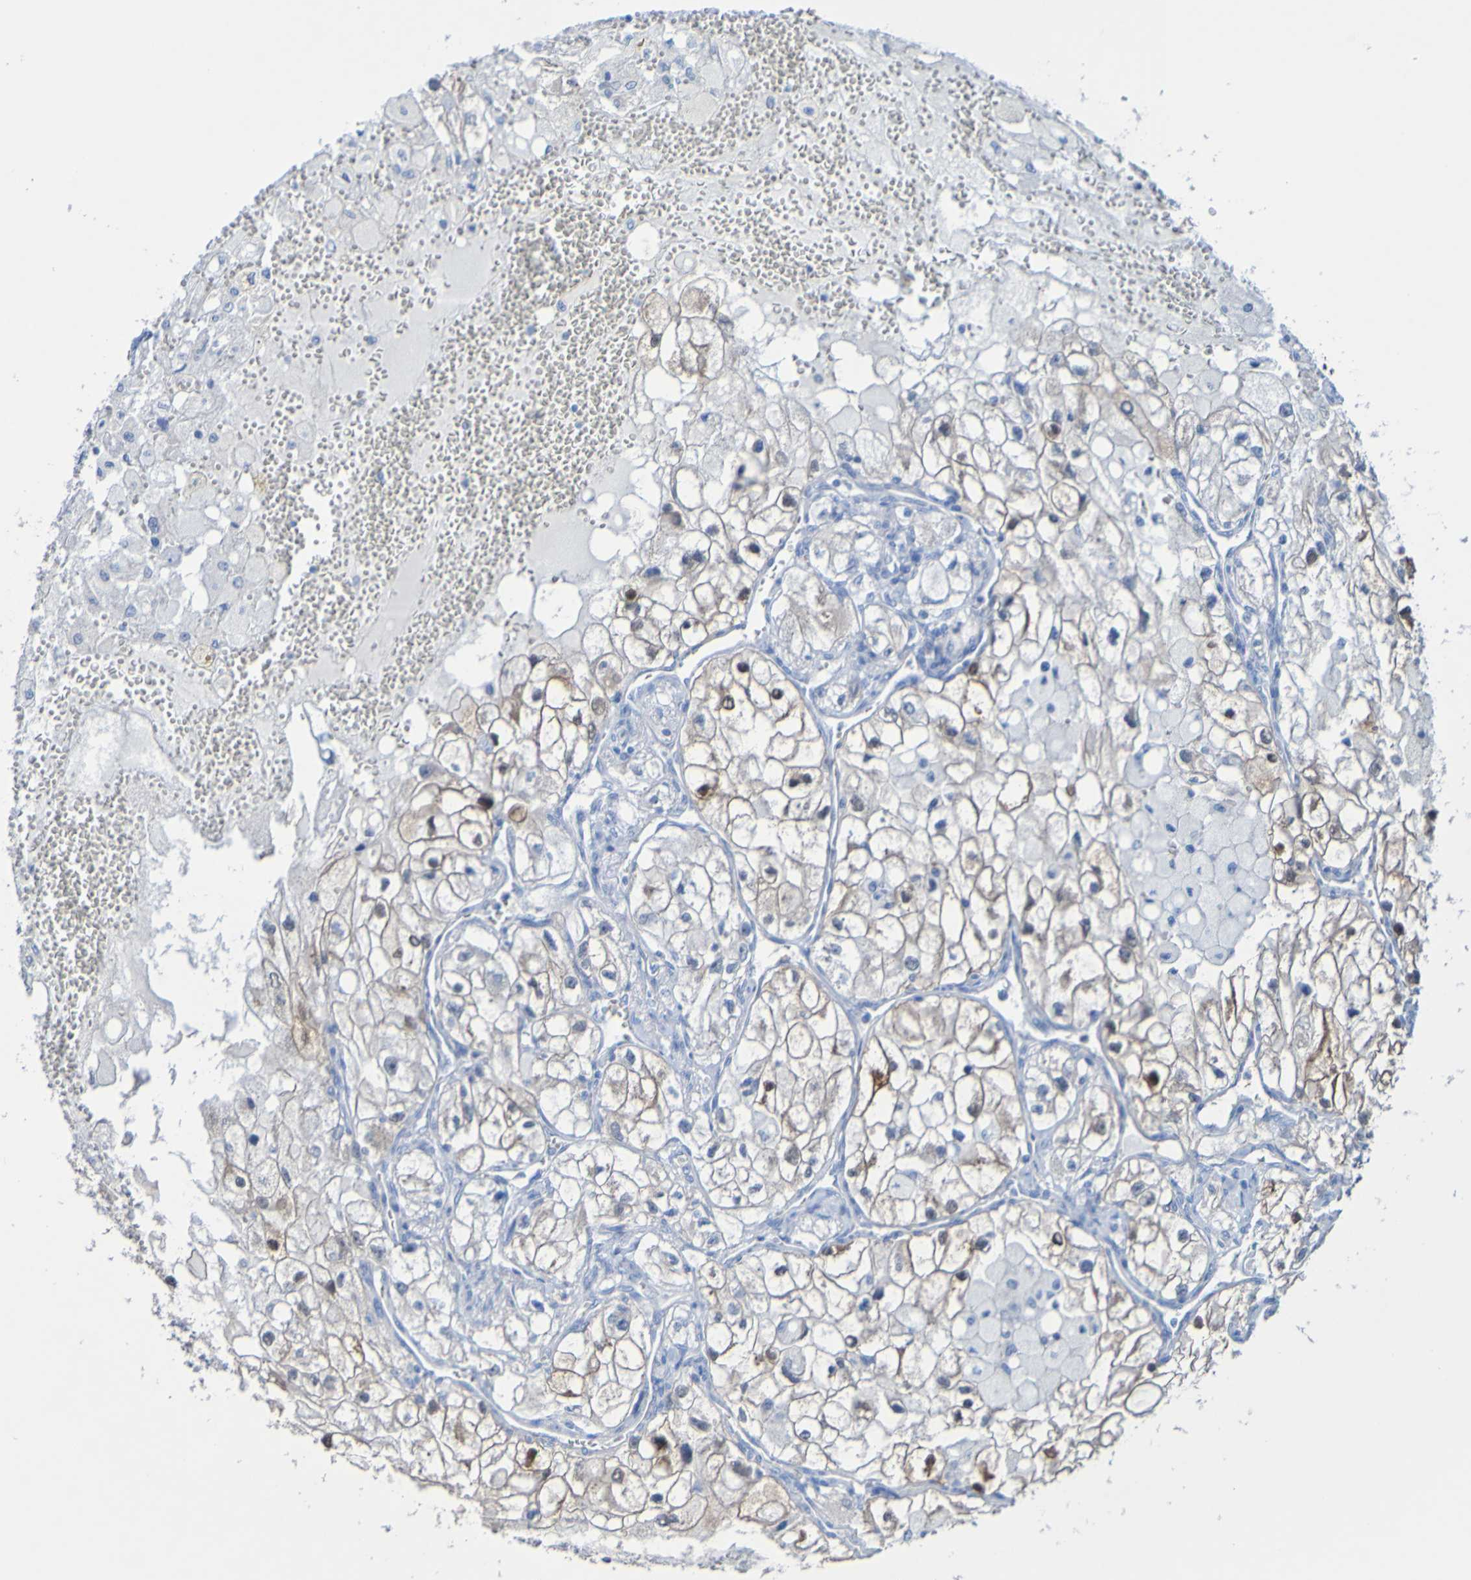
{"staining": {"intensity": "weak", "quantity": "25%-75%", "location": "cytoplasmic/membranous"}, "tissue": "renal cancer", "cell_type": "Tumor cells", "image_type": "cancer", "snomed": [{"axis": "morphology", "description": "Adenocarcinoma, NOS"}, {"axis": "topography", "description": "Kidney"}], "caption": "IHC photomicrograph of neoplastic tissue: renal adenocarcinoma stained using immunohistochemistry demonstrates low levels of weak protein expression localized specifically in the cytoplasmic/membranous of tumor cells, appearing as a cytoplasmic/membranous brown color.", "gene": "ACMSD", "patient": {"sex": "female", "age": 70}}